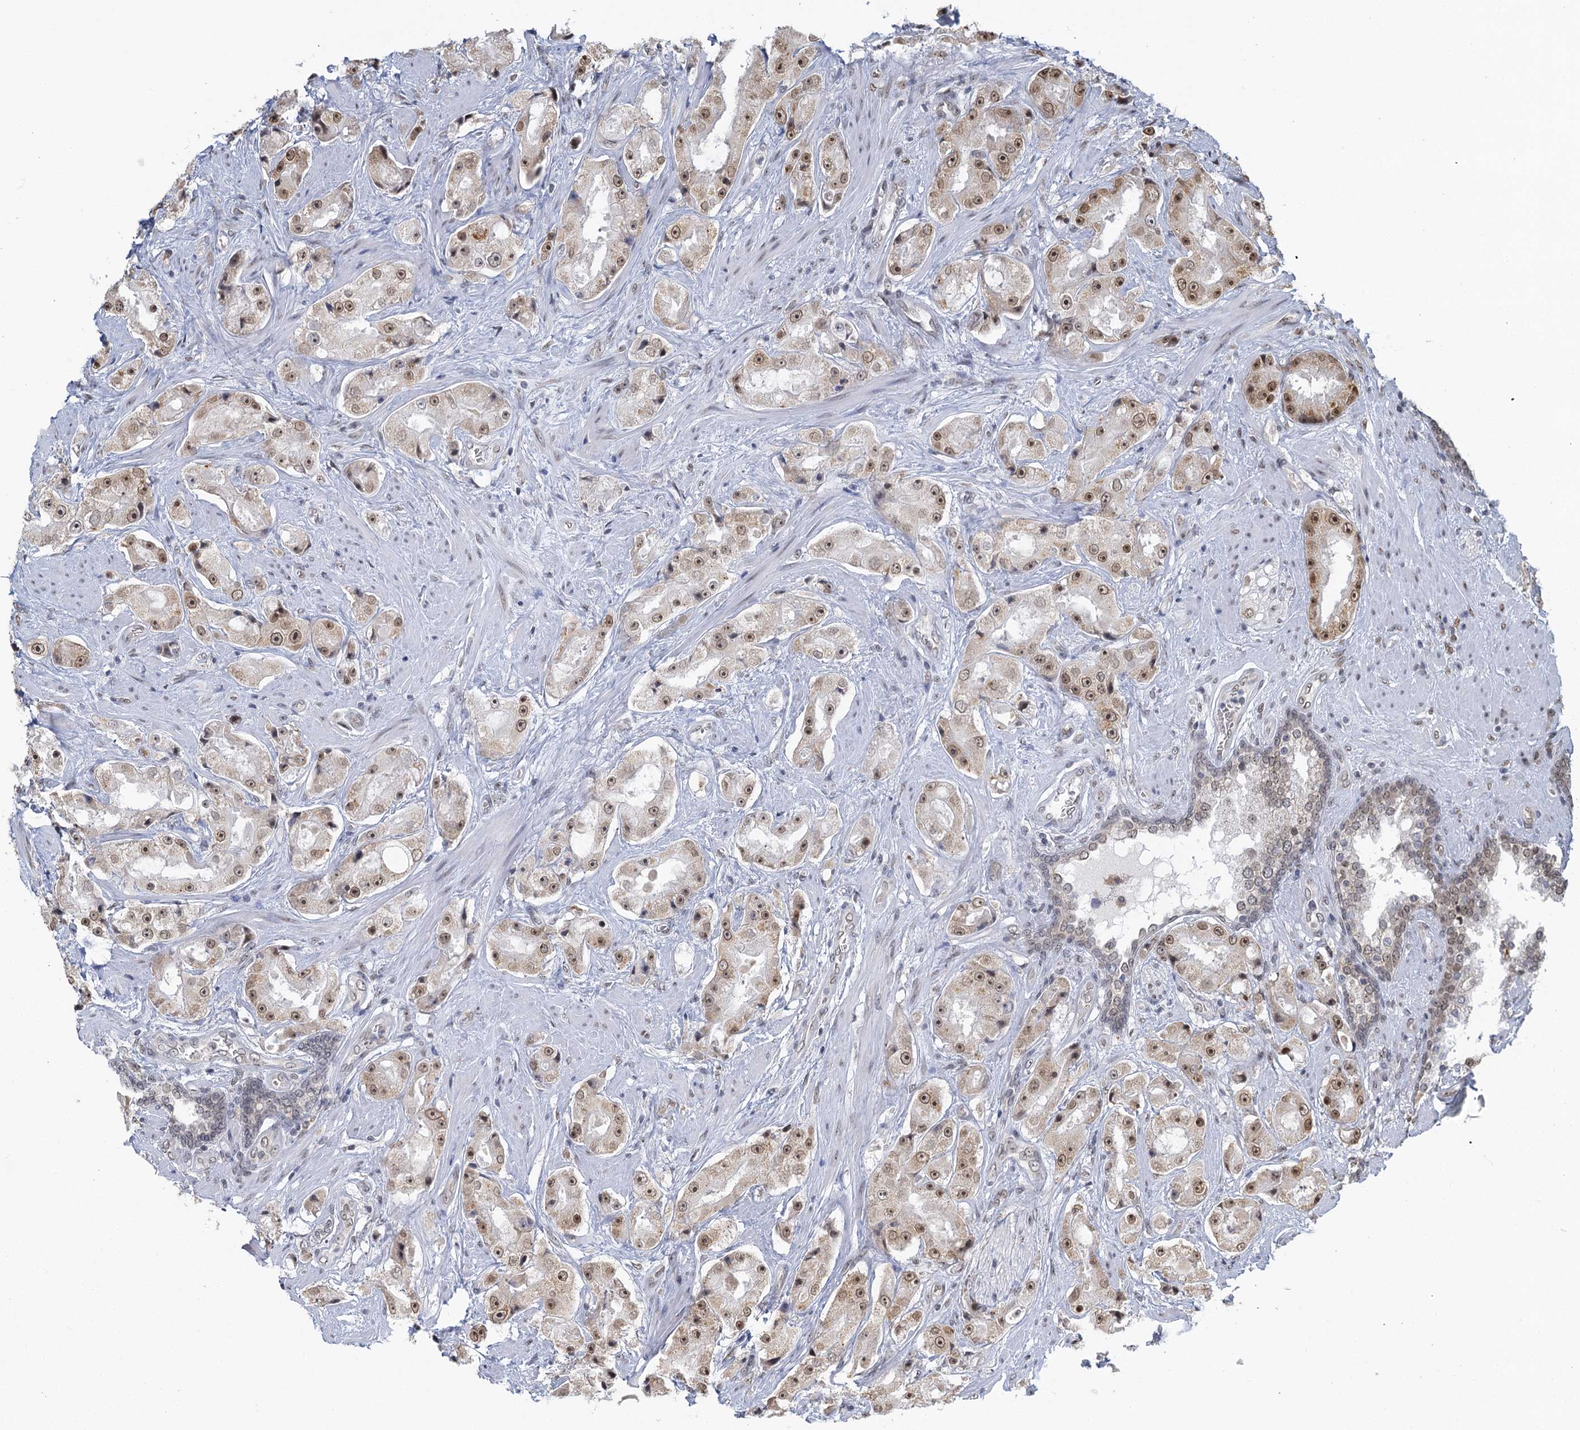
{"staining": {"intensity": "moderate", "quantity": ">75%", "location": "cytoplasmic/membranous,nuclear"}, "tissue": "prostate cancer", "cell_type": "Tumor cells", "image_type": "cancer", "snomed": [{"axis": "morphology", "description": "Adenocarcinoma, High grade"}, {"axis": "topography", "description": "Prostate"}], "caption": "Brown immunohistochemical staining in prostate high-grade adenocarcinoma displays moderate cytoplasmic/membranous and nuclear positivity in approximately >75% of tumor cells.", "gene": "TREX1", "patient": {"sex": "male", "age": 73}}